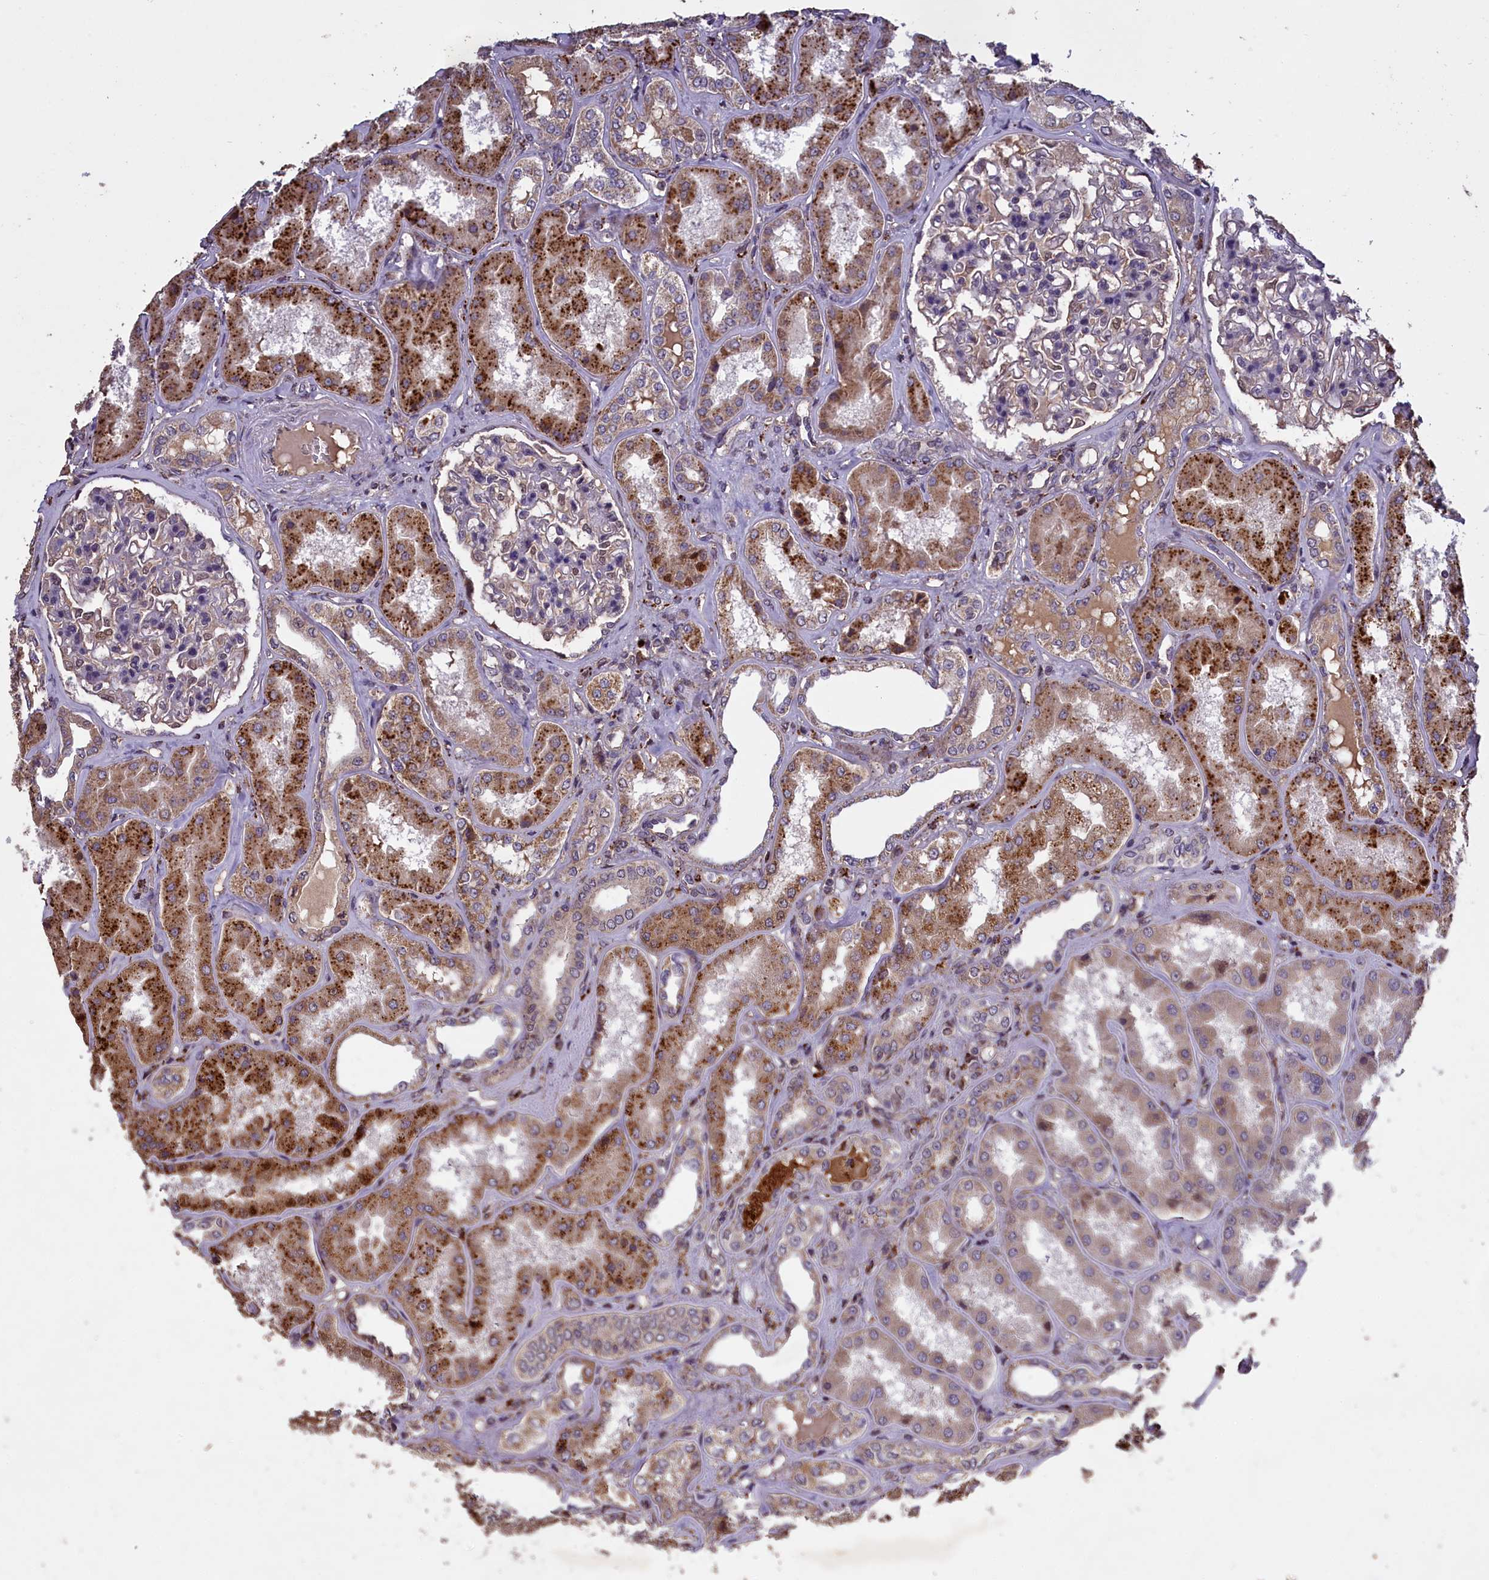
{"staining": {"intensity": "negative", "quantity": "none", "location": "none"}, "tissue": "kidney", "cell_type": "Cells in glomeruli", "image_type": "normal", "snomed": [{"axis": "morphology", "description": "Normal tissue, NOS"}, {"axis": "topography", "description": "Kidney"}], "caption": "The immunohistochemistry (IHC) micrograph has no significant positivity in cells in glomeruli of kidney. The staining was performed using DAB to visualize the protein expression in brown, while the nuclei were stained in blue with hematoxylin (Magnification: 20x).", "gene": "CLRN2", "patient": {"sex": "female", "age": 56}}